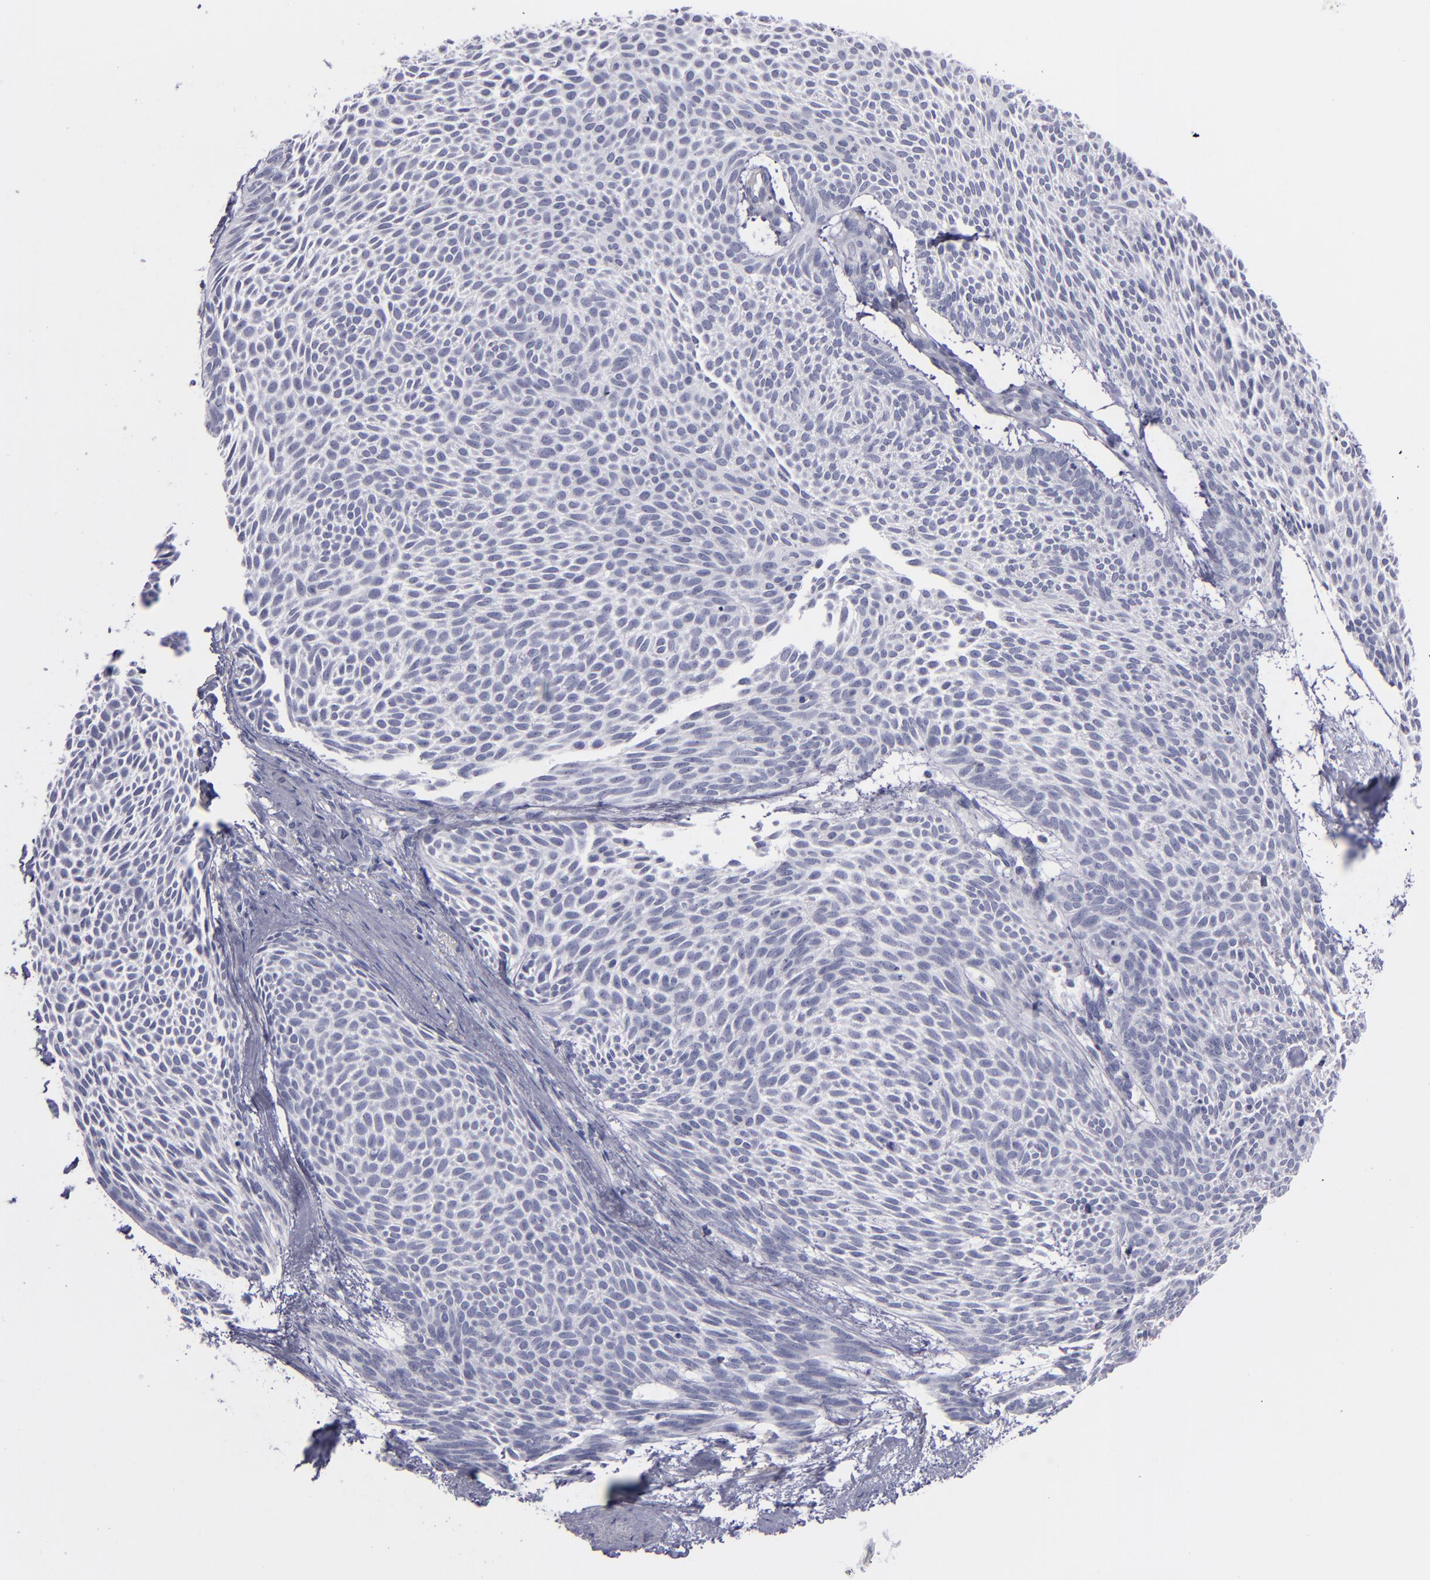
{"staining": {"intensity": "negative", "quantity": "none", "location": "none"}, "tissue": "skin cancer", "cell_type": "Tumor cells", "image_type": "cancer", "snomed": [{"axis": "morphology", "description": "Basal cell carcinoma"}, {"axis": "topography", "description": "Skin"}], "caption": "Tumor cells show no significant protein expression in skin basal cell carcinoma.", "gene": "MYH11", "patient": {"sex": "male", "age": 84}}